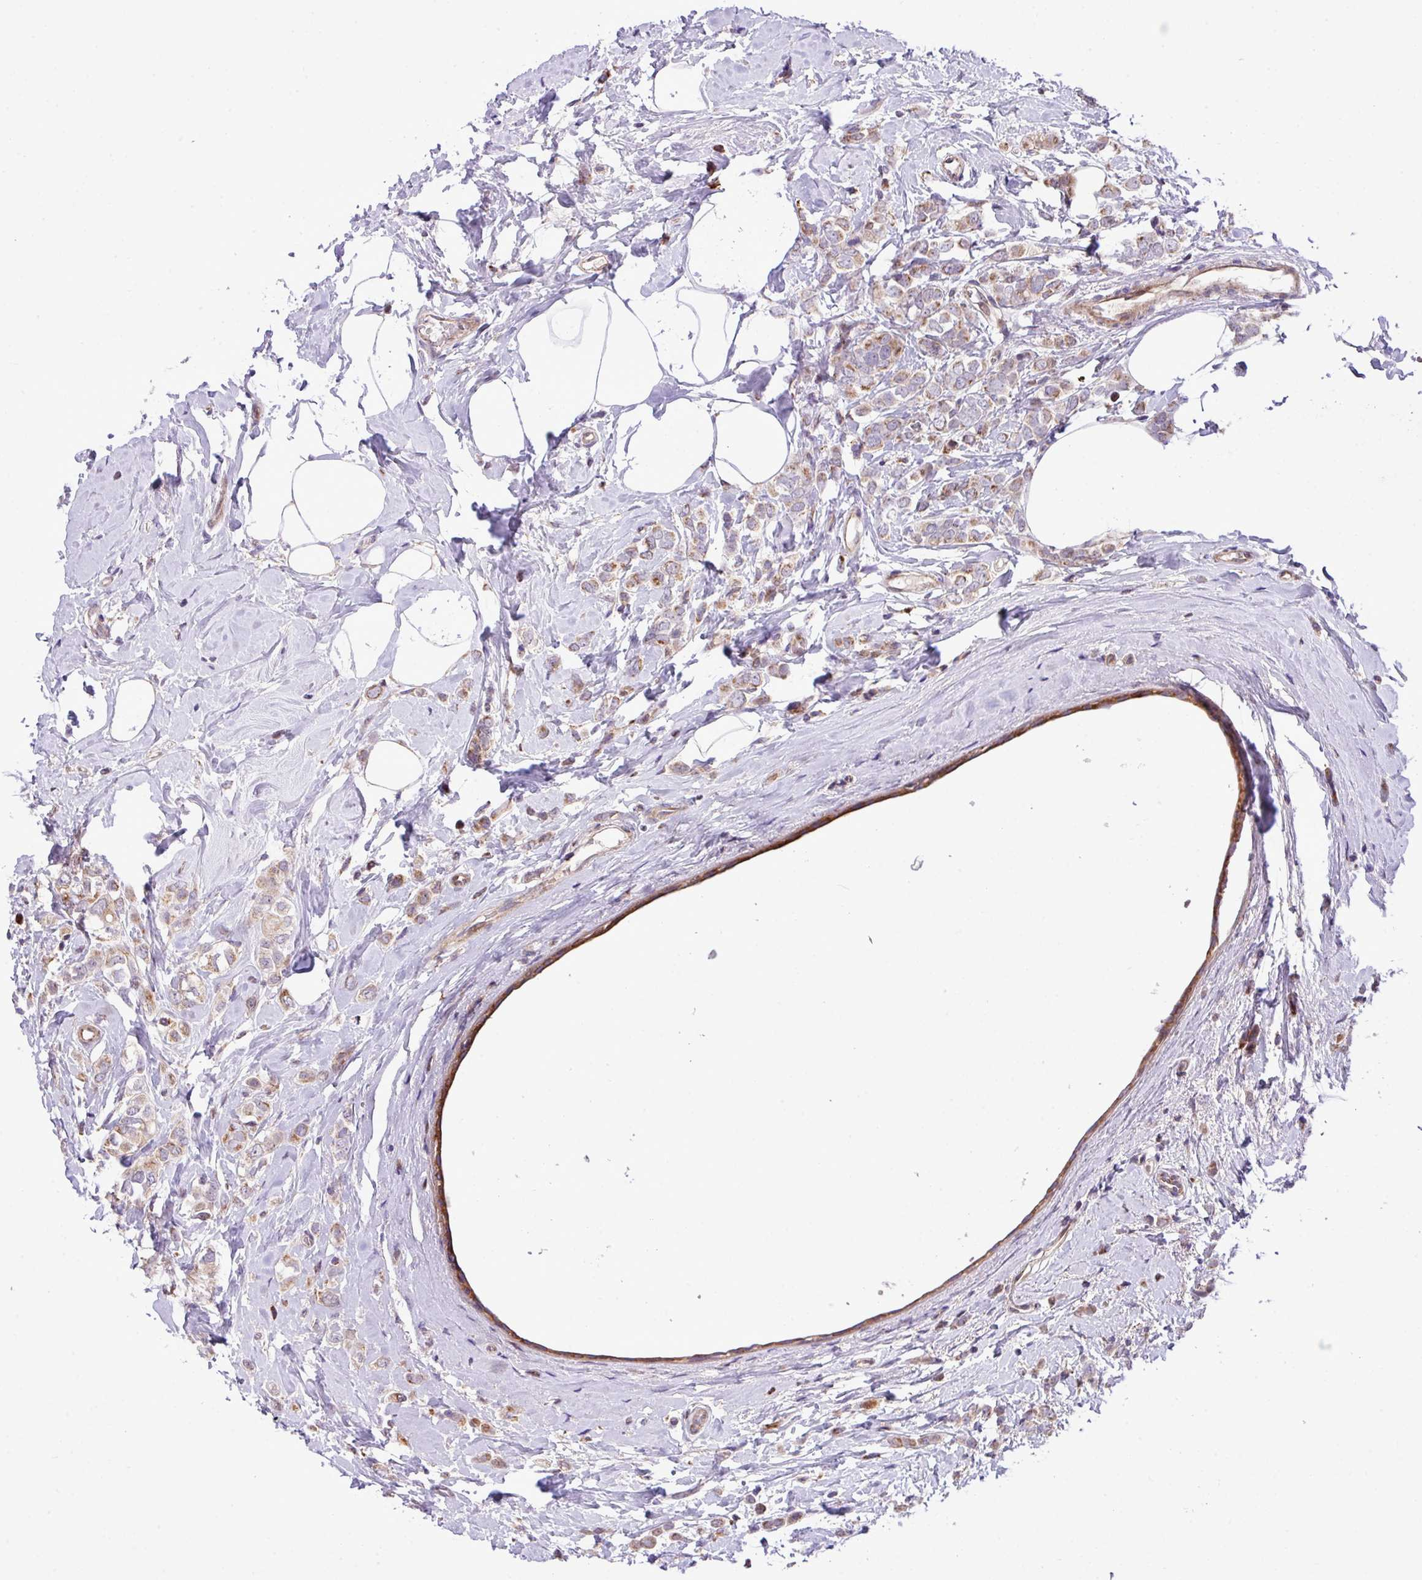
{"staining": {"intensity": "moderate", "quantity": ">75%", "location": "cytoplasmic/membranous"}, "tissue": "breast cancer", "cell_type": "Tumor cells", "image_type": "cancer", "snomed": [{"axis": "morphology", "description": "Lobular carcinoma"}, {"axis": "topography", "description": "Breast"}], "caption": "Brown immunohistochemical staining in breast cancer (lobular carcinoma) displays moderate cytoplasmic/membranous expression in approximately >75% of tumor cells.", "gene": "B3GNT9", "patient": {"sex": "female", "age": 47}}